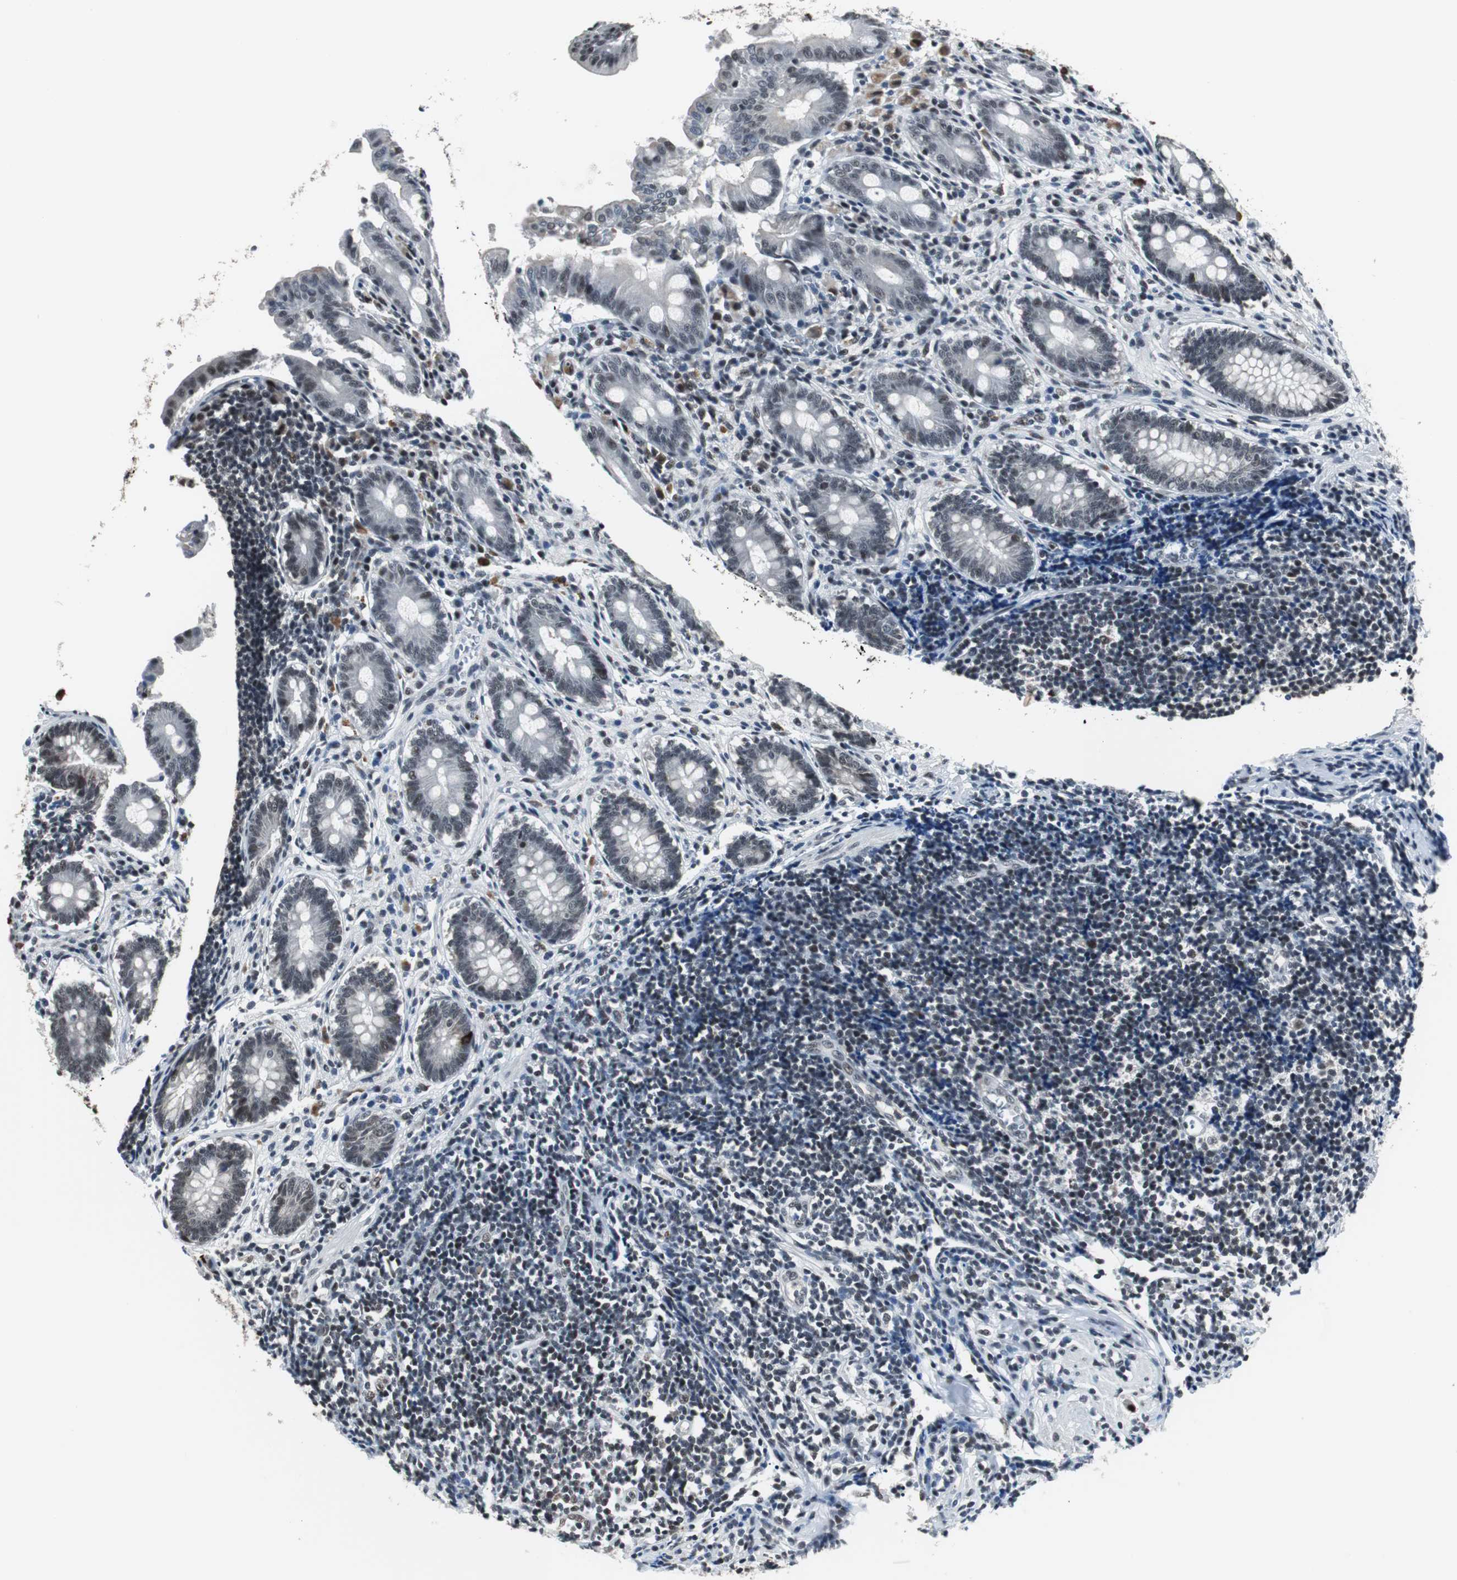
{"staining": {"intensity": "moderate", "quantity": ">75%", "location": "nuclear"}, "tissue": "appendix", "cell_type": "Glandular cells", "image_type": "normal", "snomed": [{"axis": "morphology", "description": "Normal tissue, NOS"}, {"axis": "topography", "description": "Appendix"}], "caption": "Immunohistochemical staining of unremarkable human appendix displays medium levels of moderate nuclear staining in approximately >75% of glandular cells.", "gene": "CDK9", "patient": {"sex": "female", "age": 50}}